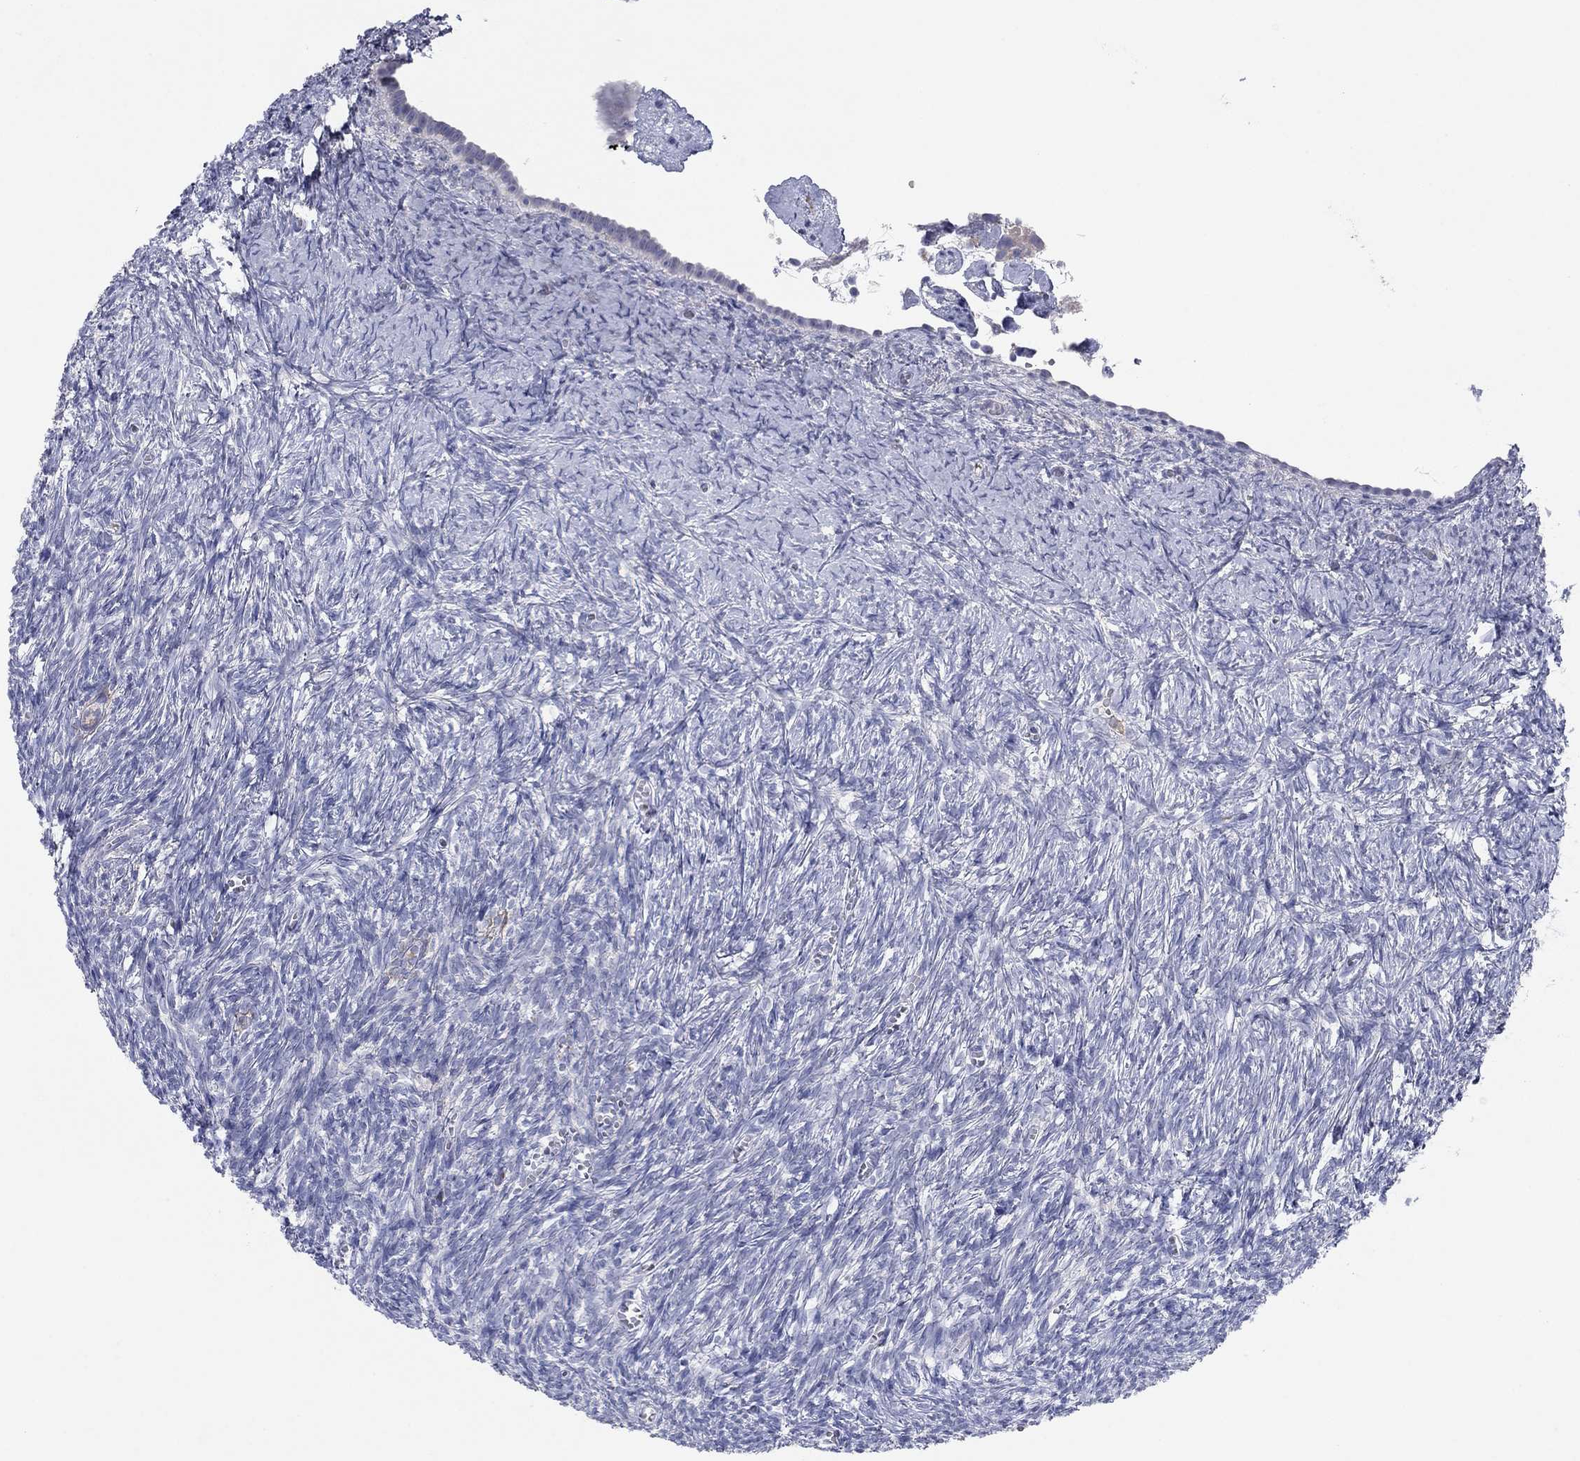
{"staining": {"intensity": "negative", "quantity": "none", "location": "none"}, "tissue": "ovary", "cell_type": "Ovarian stroma cells", "image_type": "normal", "snomed": [{"axis": "morphology", "description": "Normal tissue, NOS"}, {"axis": "topography", "description": "Ovary"}], "caption": "This is an IHC image of unremarkable human ovary. There is no positivity in ovarian stroma cells.", "gene": "PTGDS", "patient": {"sex": "female", "age": 43}}